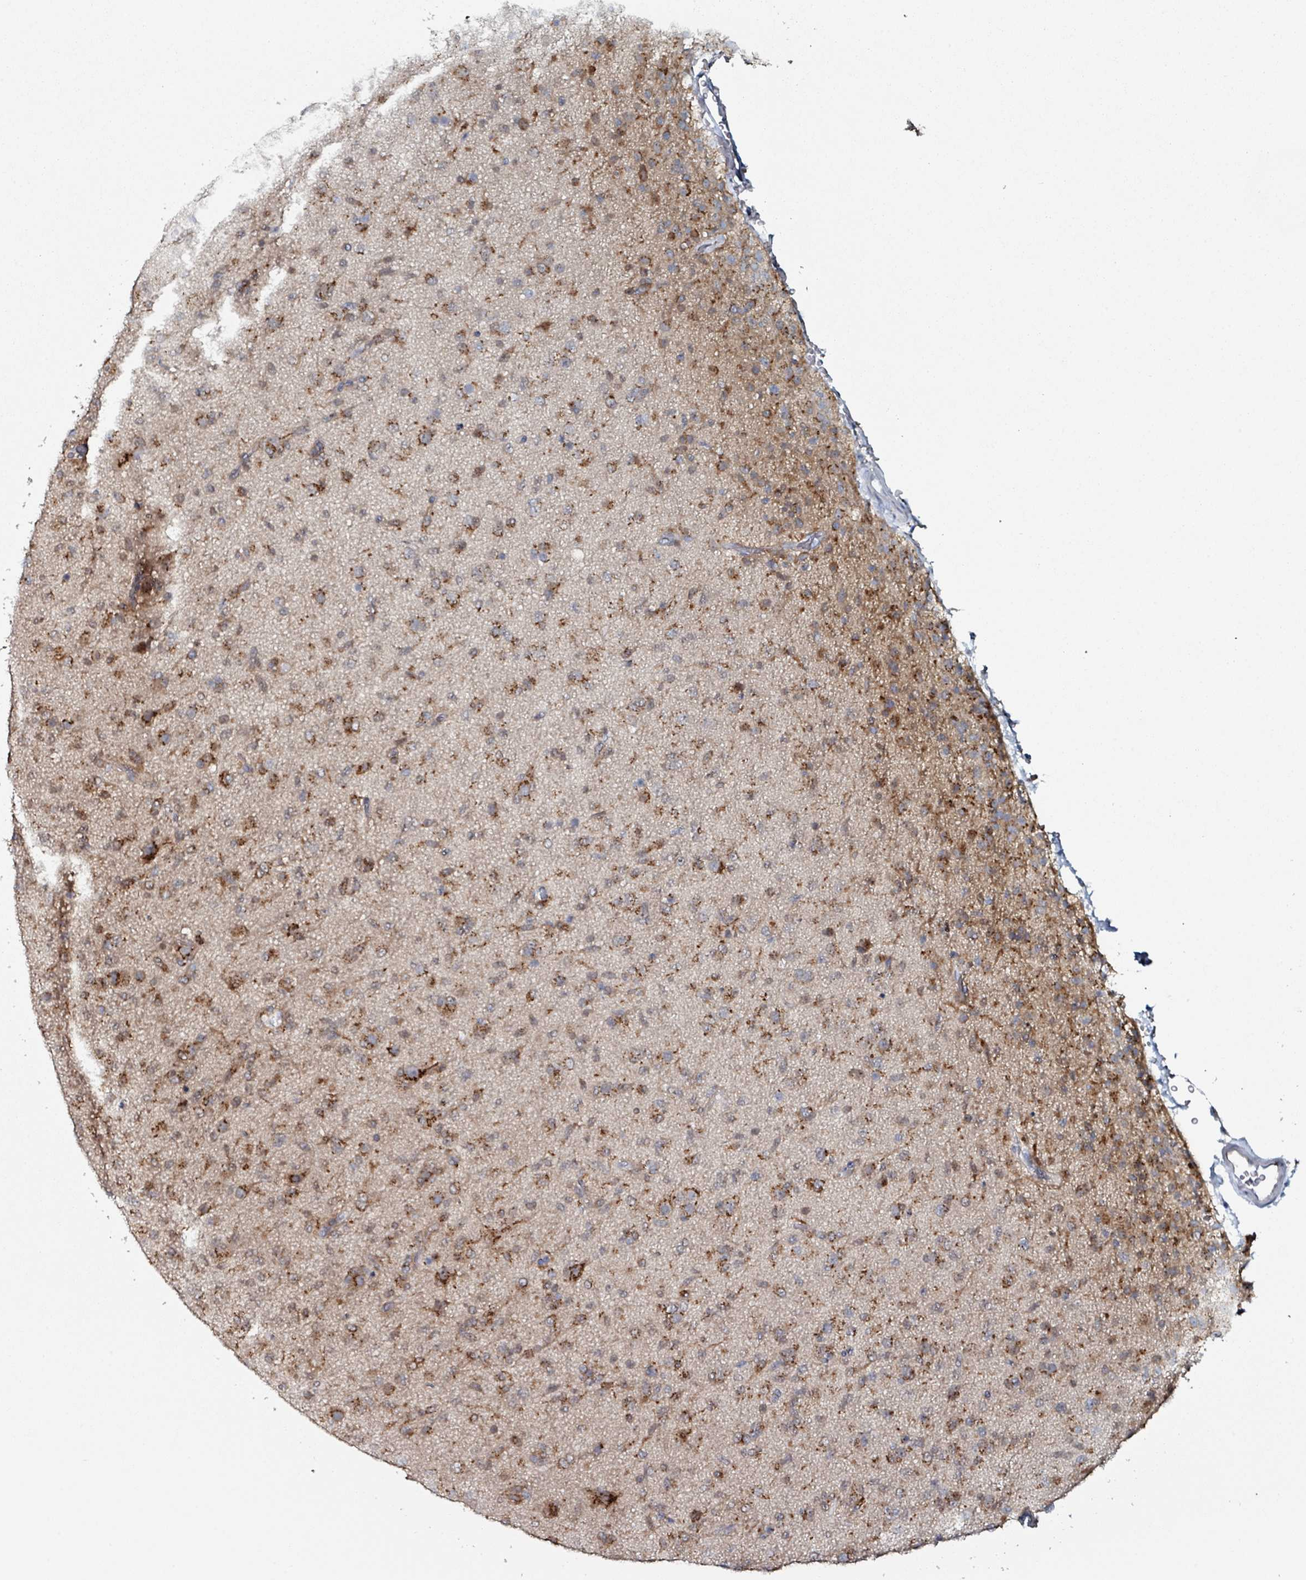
{"staining": {"intensity": "strong", "quantity": ">75%", "location": "cytoplasmic/membranous"}, "tissue": "glioma", "cell_type": "Tumor cells", "image_type": "cancer", "snomed": [{"axis": "morphology", "description": "Glioma, malignant, Low grade"}, {"axis": "topography", "description": "Brain"}], "caption": "Immunohistochemistry (IHC) (DAB) staining of glioma displays strong cytoplasmic/membranous protein expression in about >75% of tumor cells. (DAB IHC, brown staining for protein, blue staining for nuclei).", "gene": "B3GAT3", "patient": {"sex": "male", "age": 65}}